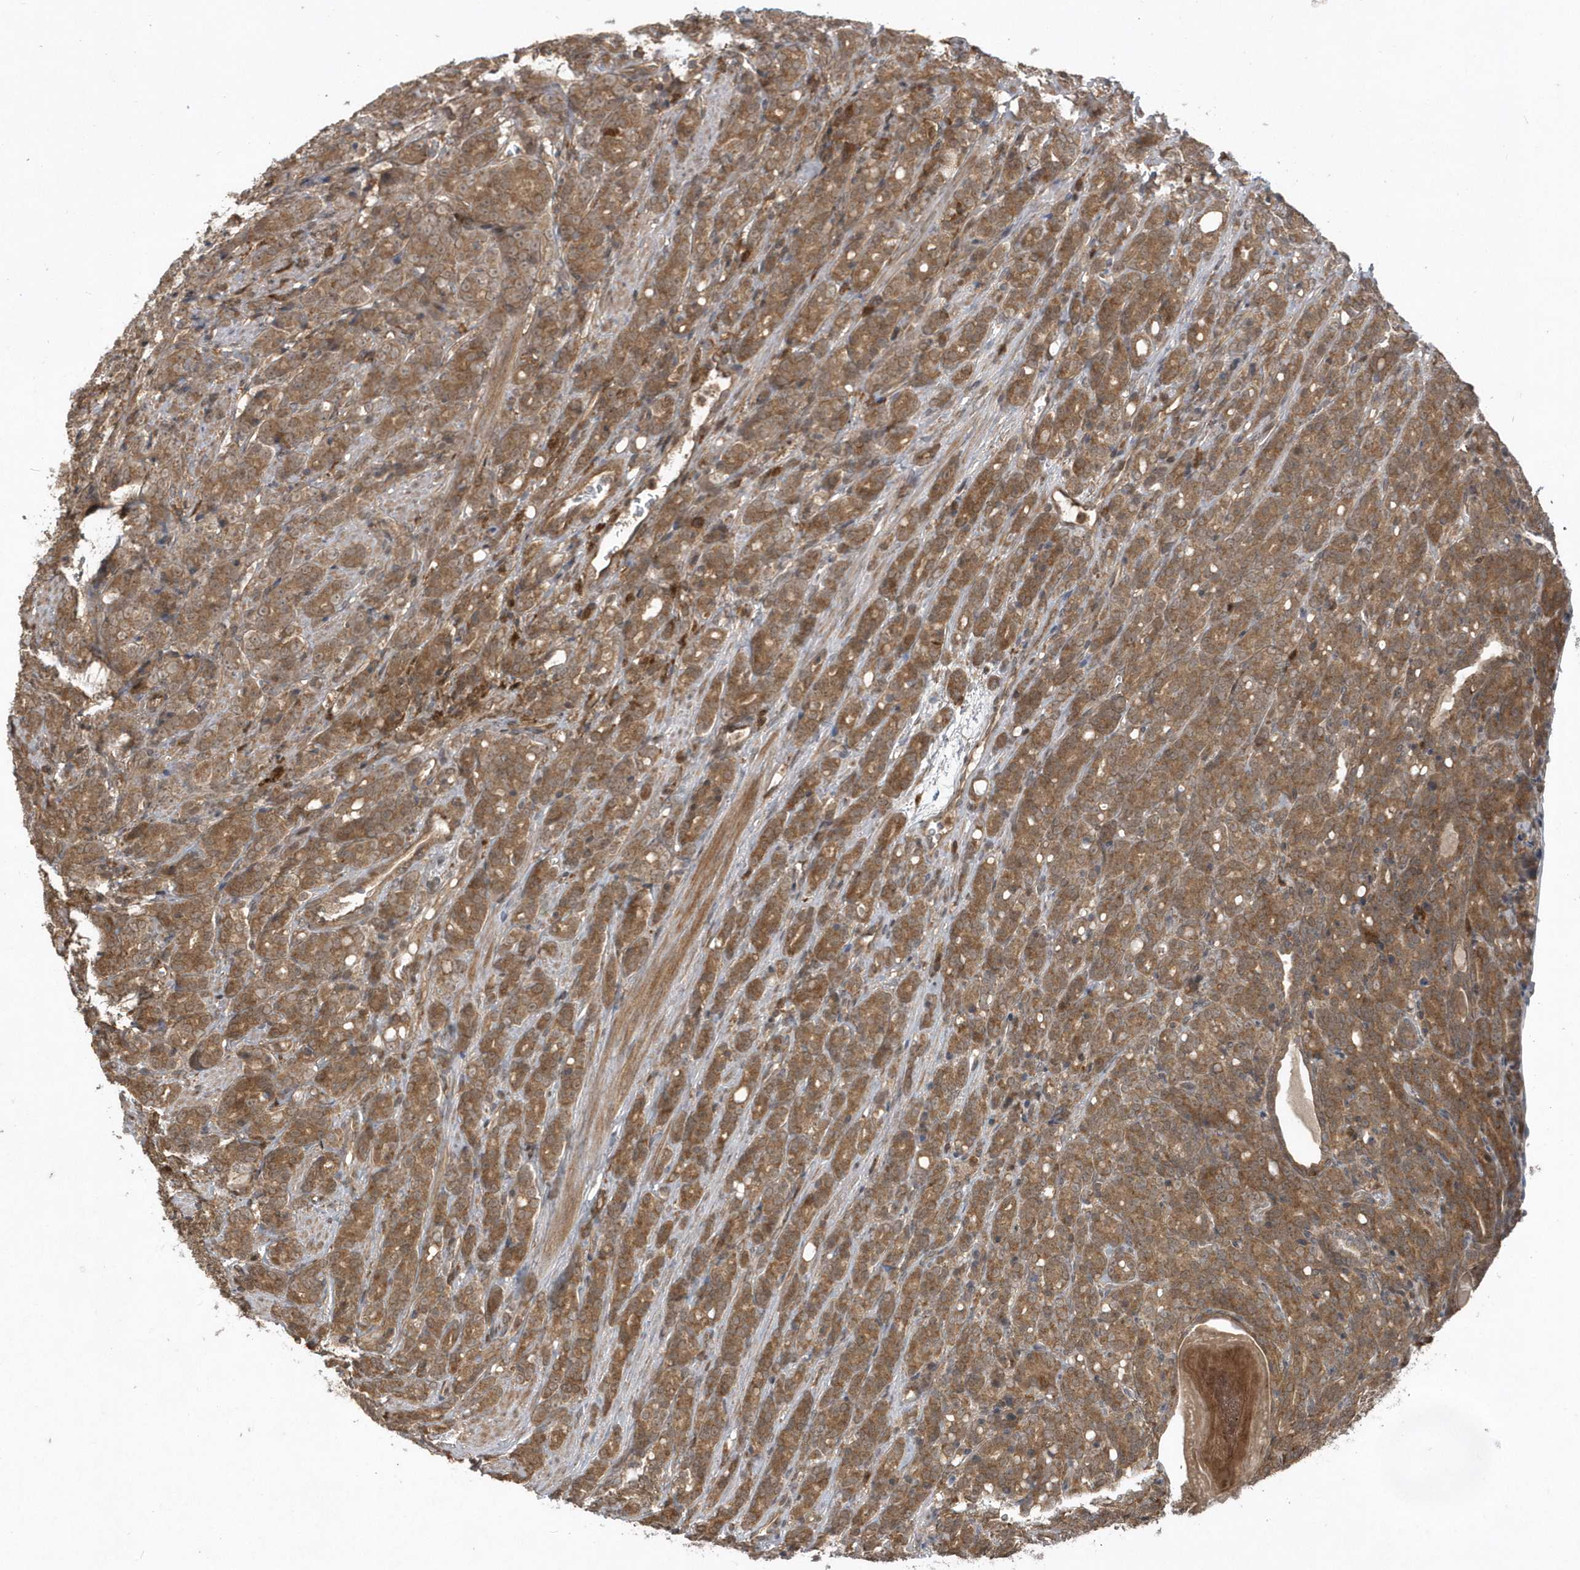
{"staining": {"intensity": "moderate", "quantity": ">75%", "location": "cytoplasmic/membranous"}, "tissue": "prostate cancer", "cell_type": "Tumor cells", "image_type": "cancer", "snomed": [{"axis": "morphology", "description": "Adenocarcinoma, High grade"}, {"axis": "topography", "description": "Prostate"}], "caption": "The photomicrograph shows immunohistochemical staining of high-grade adenocarcinoma (prostate). There is moderate cytoplasmic/membranous expression is seen in approximately >75% of tumor cells.", "gene": "LACC1", "patient": {"sex": "male", "age": 62}}